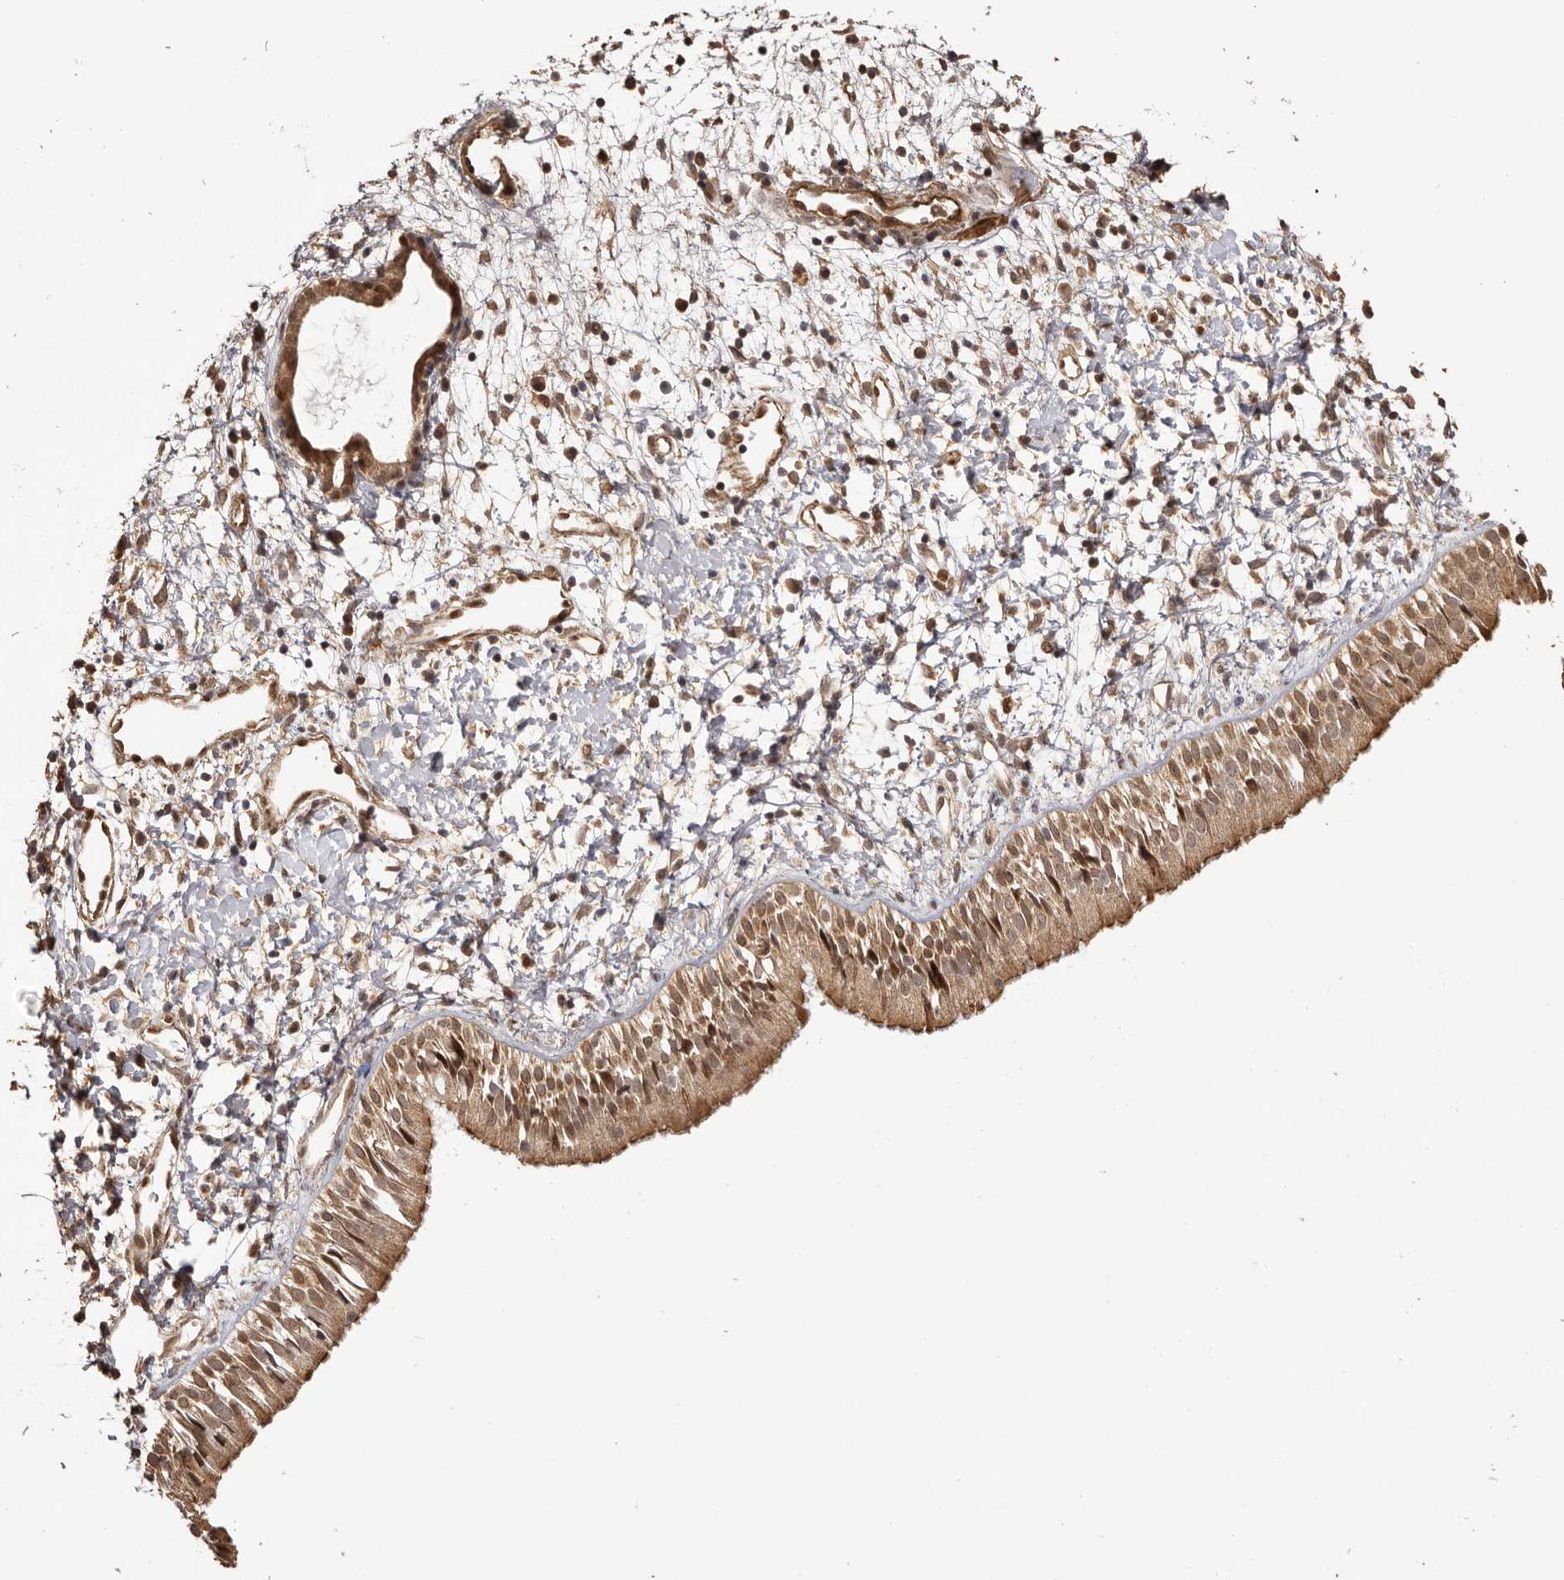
{"staining": {"intensity": "moderate", "quantity": ">75%", "location": "cytoplasmic/membranous,nuclear"}, "tissue": "nasopharynx", "cell_type": "Respiratory epithelial cells", "image_type": "normal", "snomed": [{"axis": "morphology", "description": "Normal tissue, NOS"}, {"axis": "topography", "description": "Nasopharynx"}], "caption": "The immunohistochemical stain highlights moderate cytoplasmic/membranous,nuclear expression in respiratory epithelial cells of benign nasopharynx. (brown staining indicates protein expression, while blue staining denotes nuclei).", "gene": "UBR2", "patient": {"sex": "male", "age": 22}}